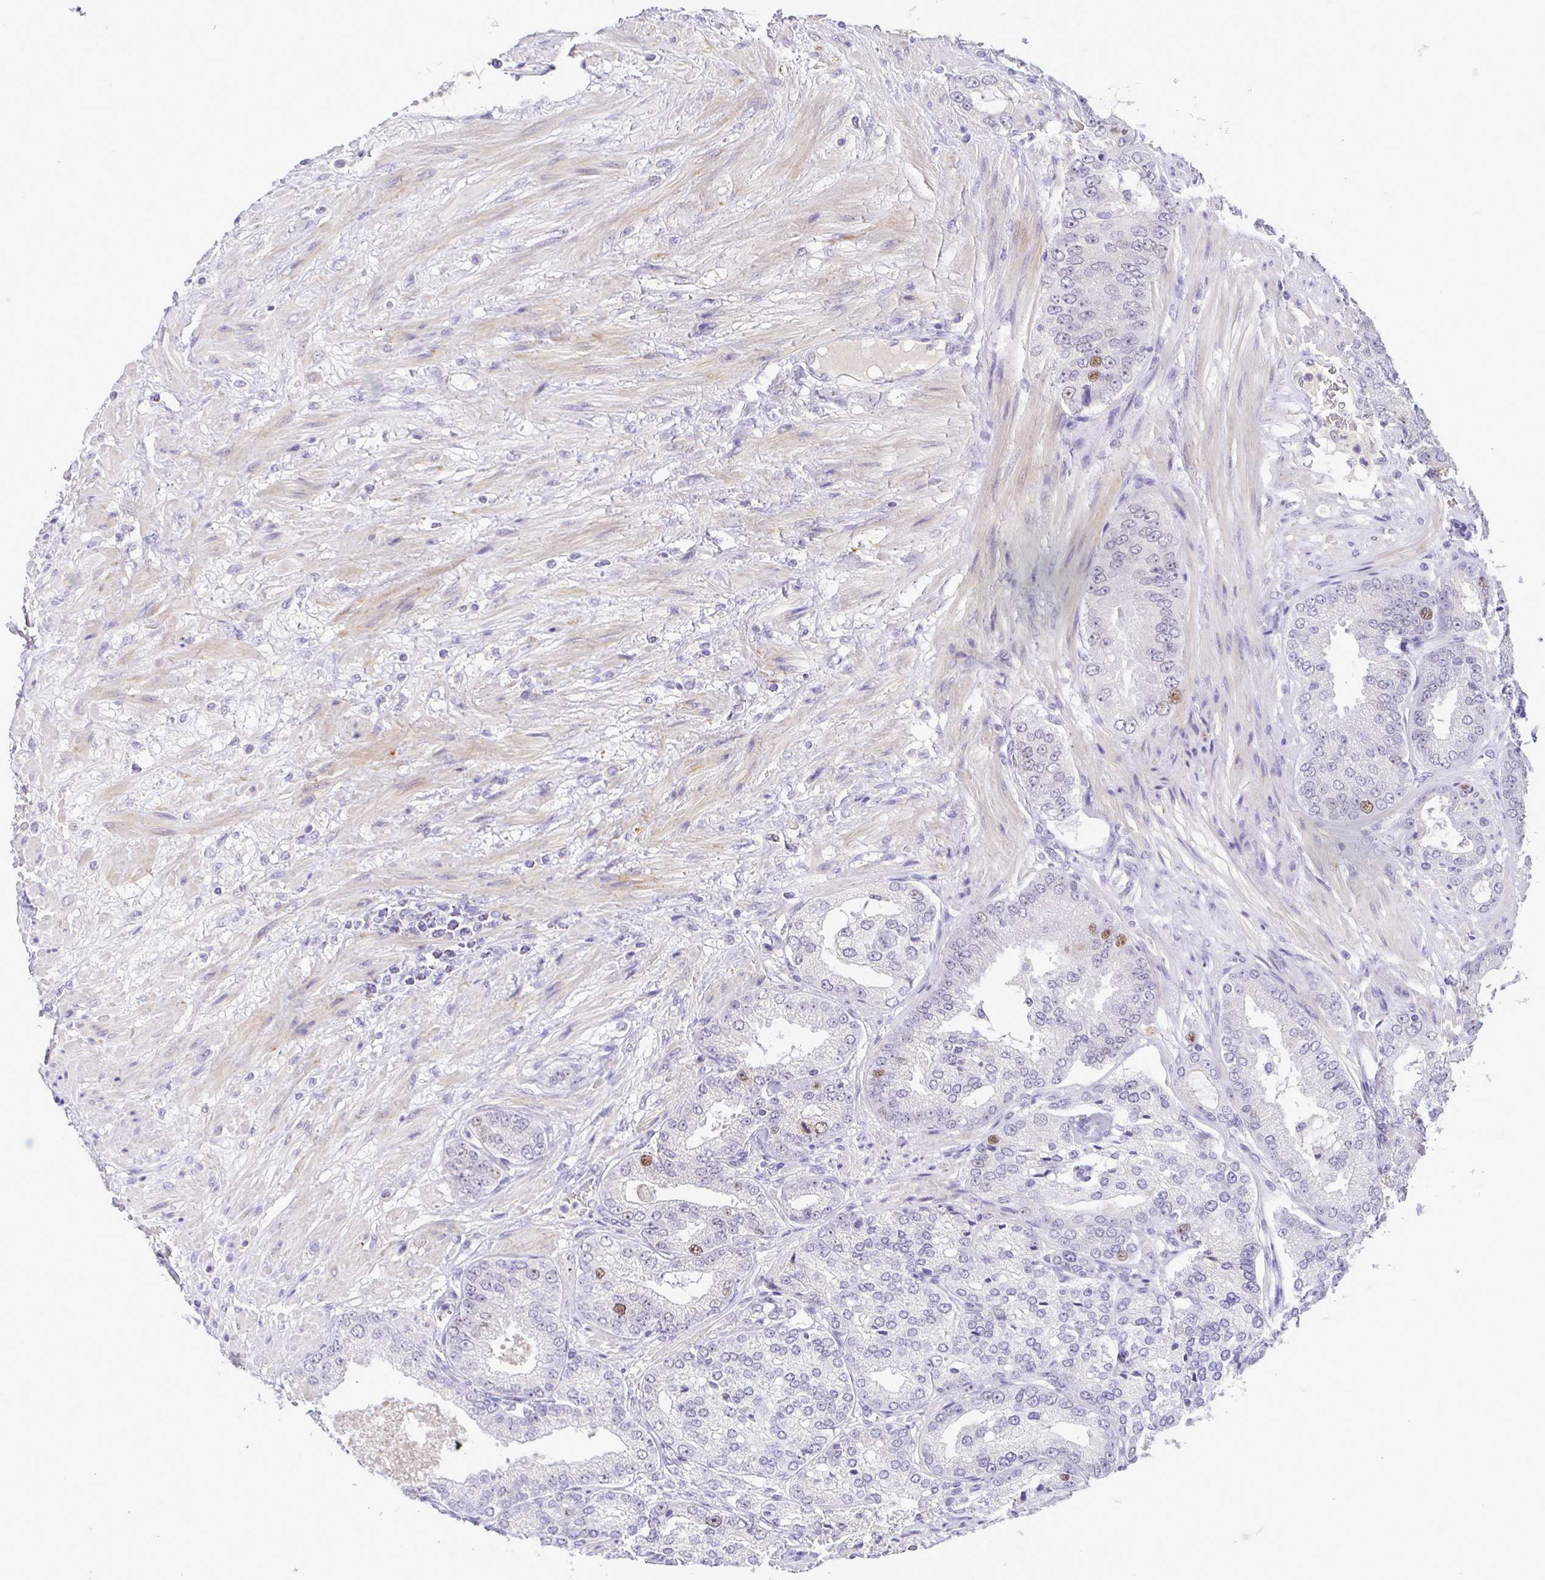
{"staining": {"intensity": "negative", "quantity": "none", "location": "none"}, "tissue": "prostate cancer", "cell_type": "Tumor cells", "image_type": "cancer", "snomed": [{"axis": "morphology", "description": "Adenocarcinoma, High grade"}, {"axis": "topography", "description": "Prostate"}], "caption": "Tumor cells show no significant protein staining in prostate high-grade adenocarcinoma.", "gene": "TIPIN", "patient": {"sex": "male", "age": 71}}